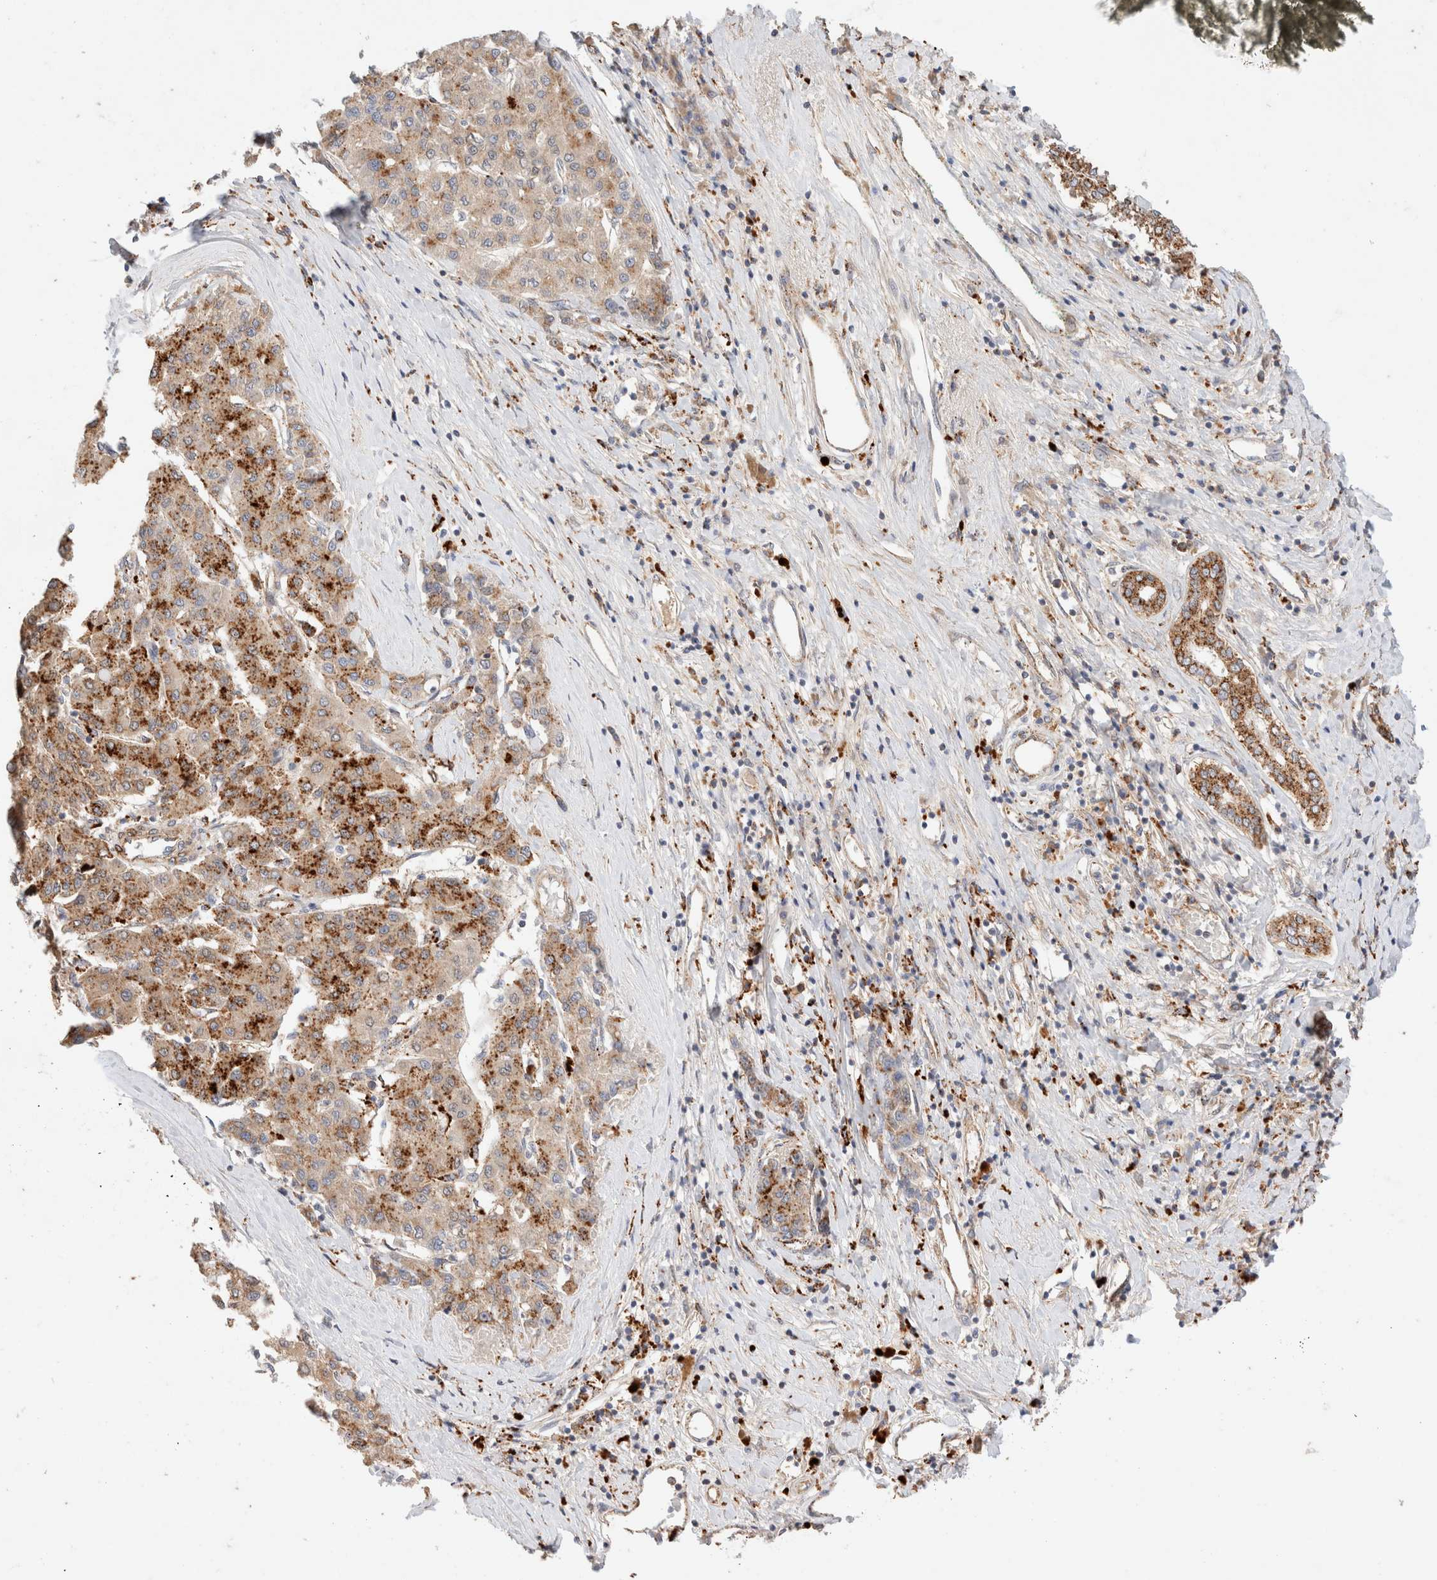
{"staining": {"intensity": "strong", "quantity": ">75%", "location": "cytoplasmic/membranous"}, "tissue": "liver cancer", "cell_type": "Tumor cells", "image_type": "cancer", "snomed": [{"axis": "morphology", "description": "Carcinoma, Hepatocellular, NOS"}, {"axis": "topography", "description": "Liver"}], "caption": "This is a photomicrograph of immunohistochemistry staining of liver cancer, which shows strong positivity in the cytoplasmic/membranous of tumor cells.", "gene": "RABEPK", "patient": {"sex": "male", "age": 65}}